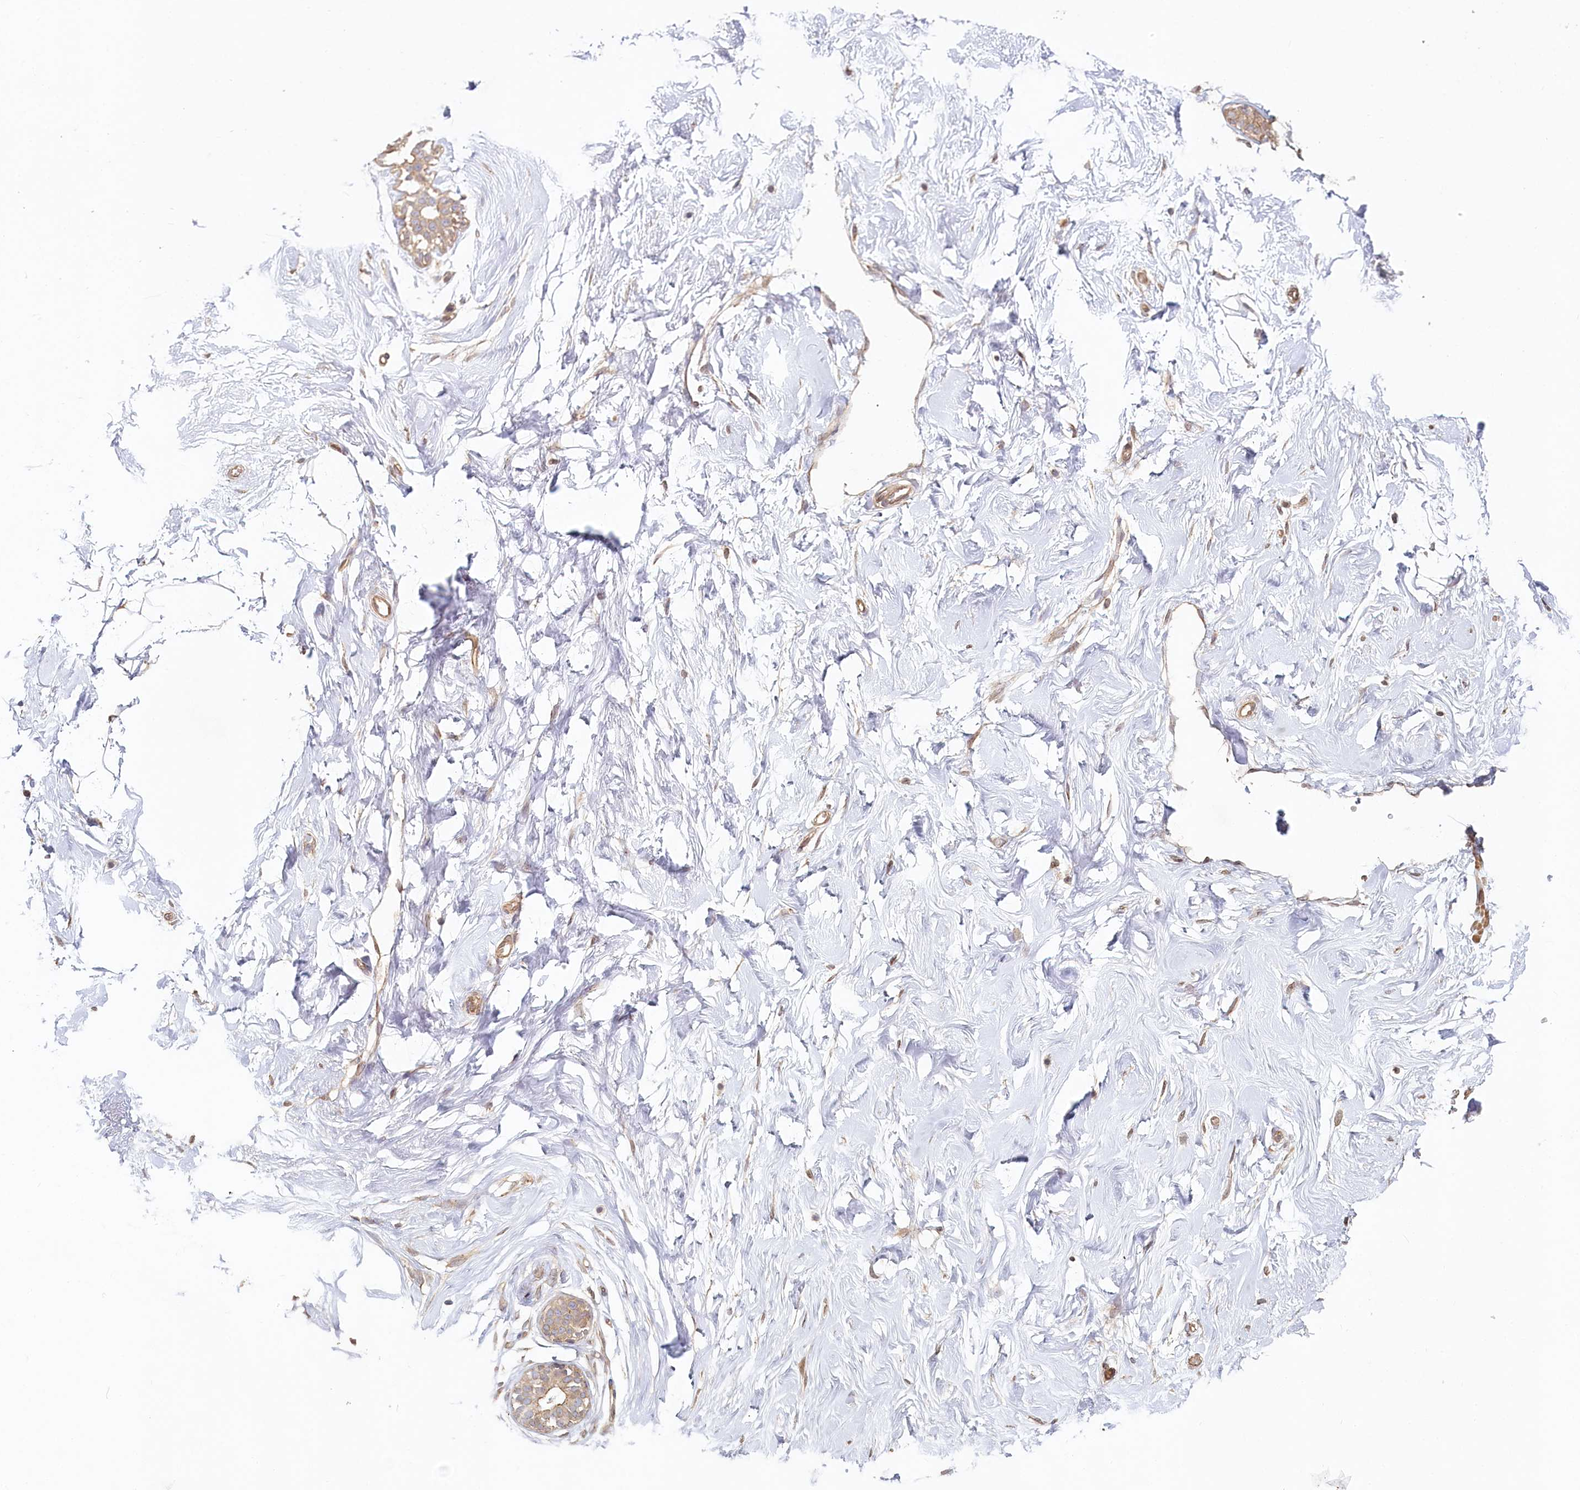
{"staining": {"intensity": "moderate", "quantity": "<25%", "location": "cytoplasmic/membranous"}, "tissue": "breast", "cell_type": "Adipocytes", "image_type": "normal", "snomed": [{"axis": "morphology", "description": "Normal tissue, NOS"}, {"axis": "morphology", "description": "Adenoma, NOS"}, {"axis": "topography", "description": "Breast"}], "caption": "Human breast stained with a brown dye demonstrates moderate cytoplasmic/membranous positive staining in approximately <25% of adipocytes.", "gene": "TCHP", "patient": {"sex": "female", "age": 23}}